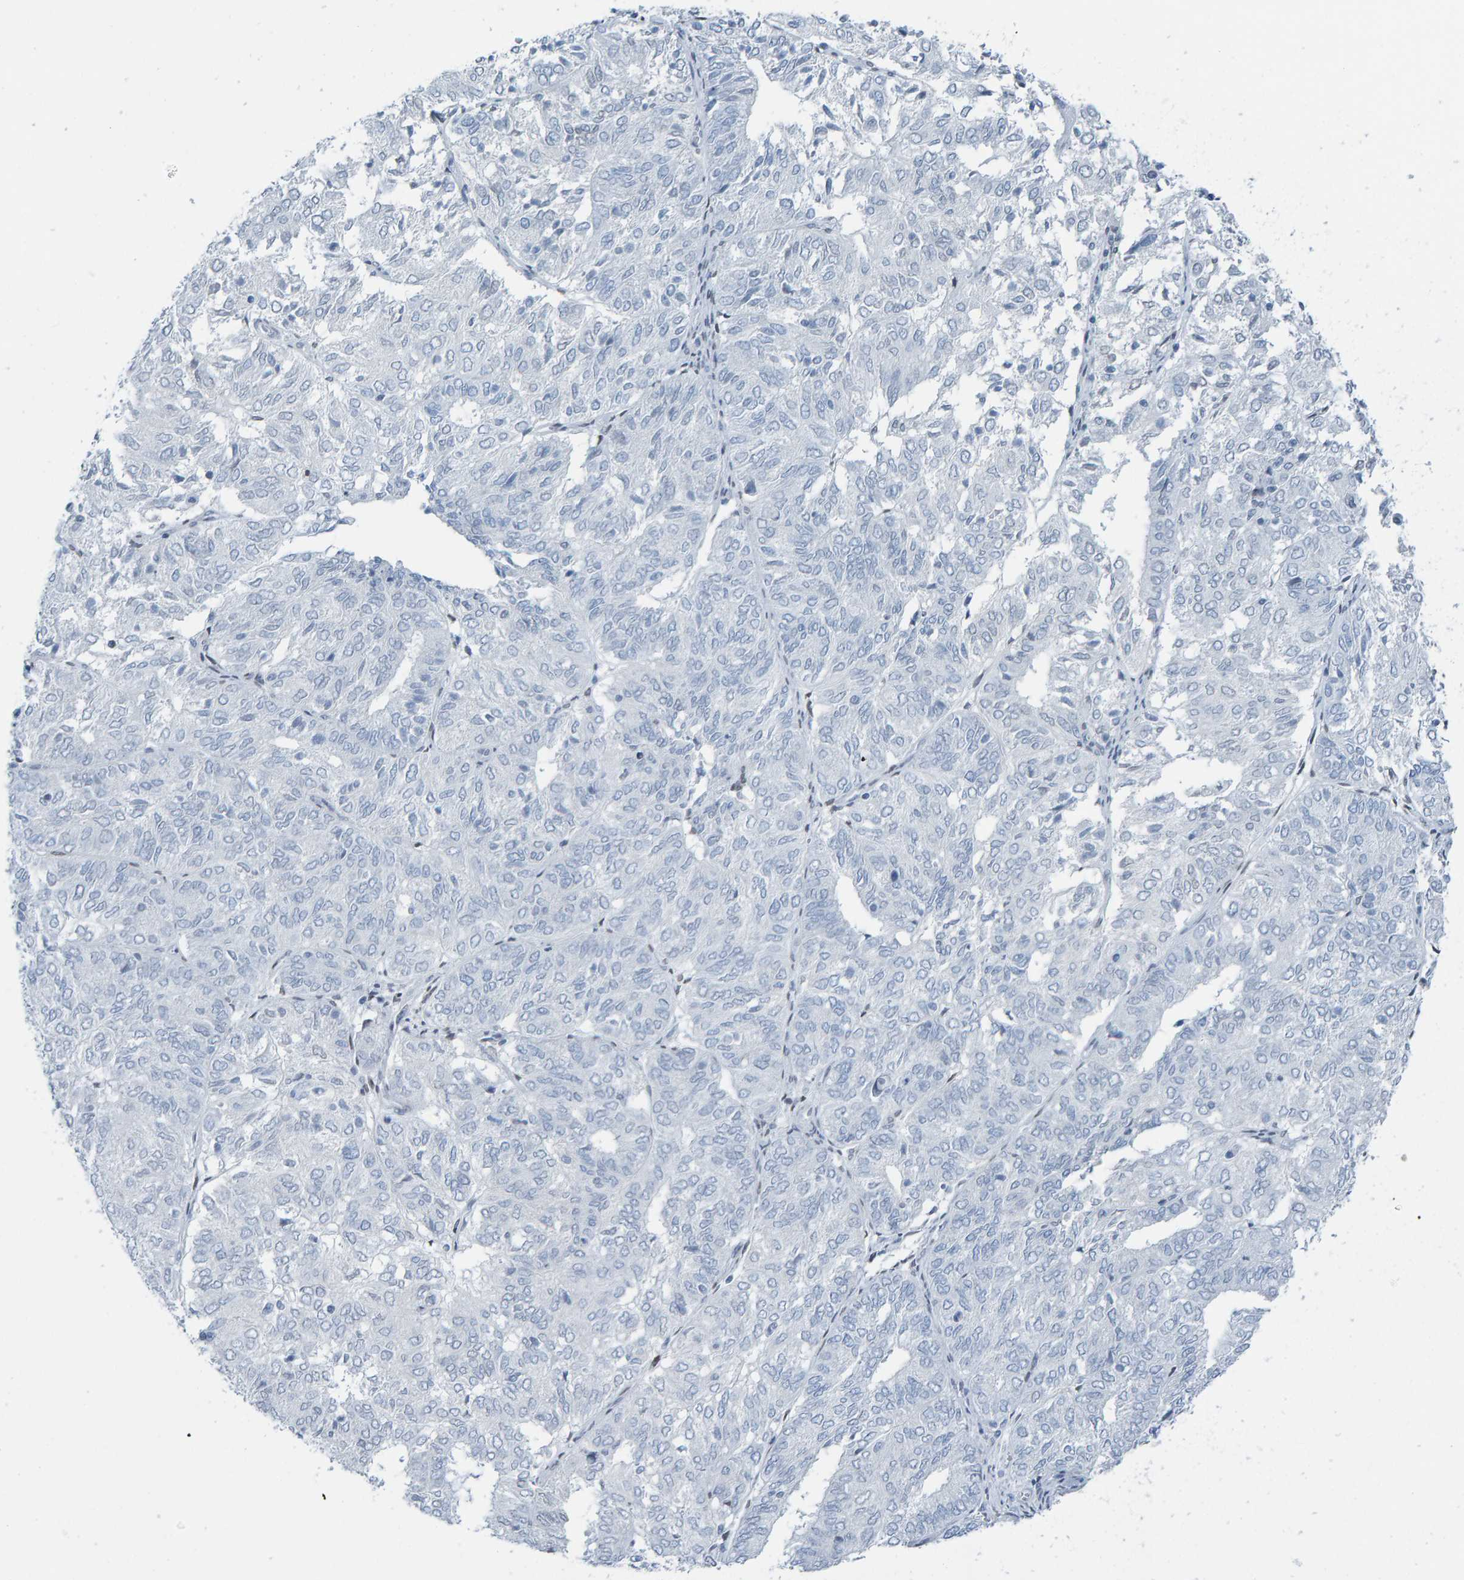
{"staining": {"intensity": "negative", "quantity": "none", "location": "none"}, "tissue": "endometrial cancer", "cell_type": "Tumor cells", "image_type": "cancer", "snomed": [{"axis": "morphology", "description": "Adenocarcinoma, NOS"}, {"axis": "topography", "description": "Uterus"}], "caption": "The micrograph shows no staining of tumor cells in endometrial cancer (adenocarcinoma).", "gene": "LMNB2", "patient": {"sex": "female", "age": 60}}